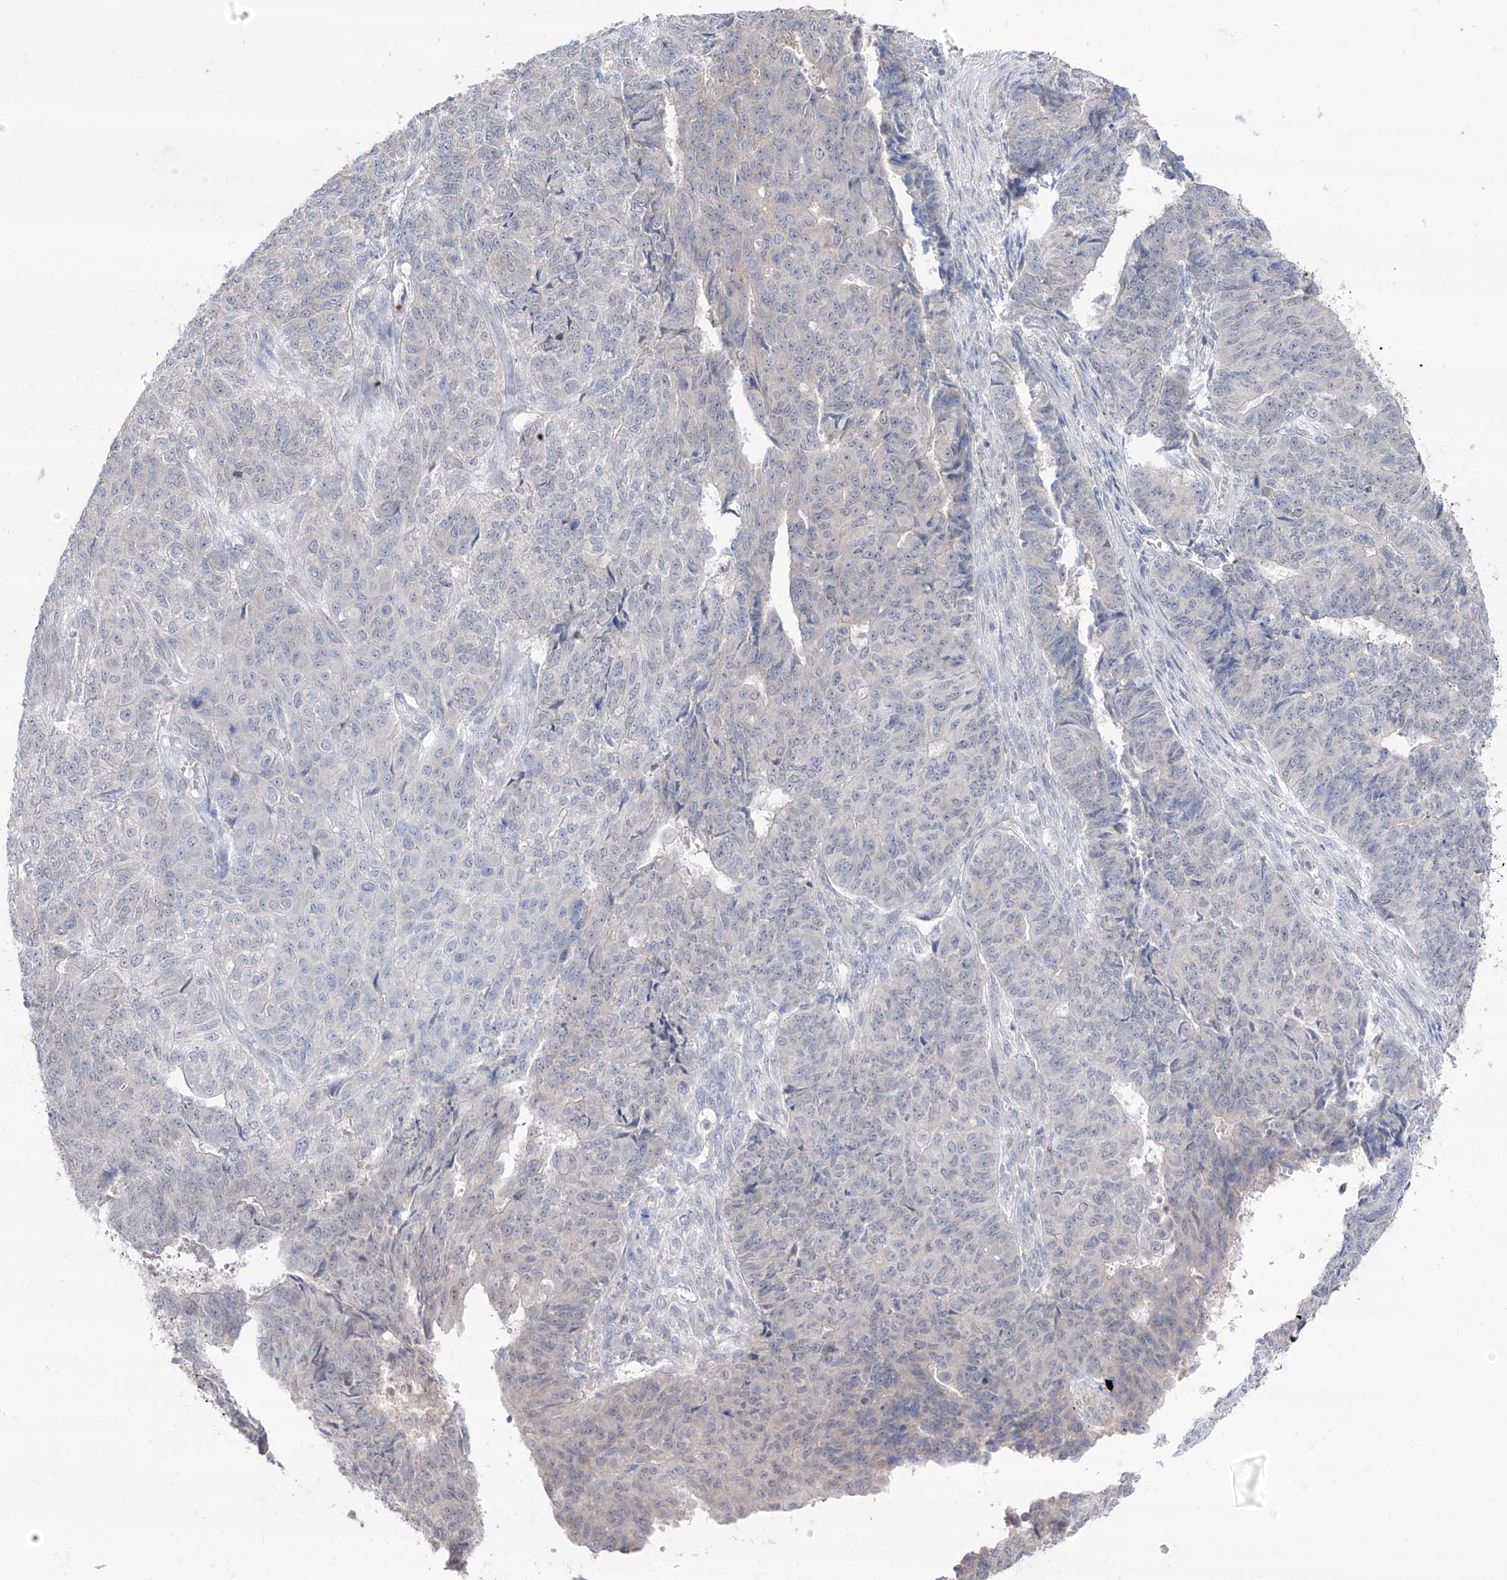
{"staining": {"intensity": "negative", "quantity": "none", "location": "none"}, "tissue": "endometrial cancer", "cell_type": "Tumor cells", "image_type": "cancer", "snomed": [{"axis": "morphology", "description": "Adenocarcinoma, NOS"}, {"axis": "topography", "description": "Endometrium"}], "caption": "This image is of endometrial cancer (adenocarcinoma) stained with immunohistochemistry to label a protein in brown with the nuclei are counter-stained blue. There is no positivity in tumor cells.", "gene": "BROX", "patient": {"sex": "female", "age": 32}}